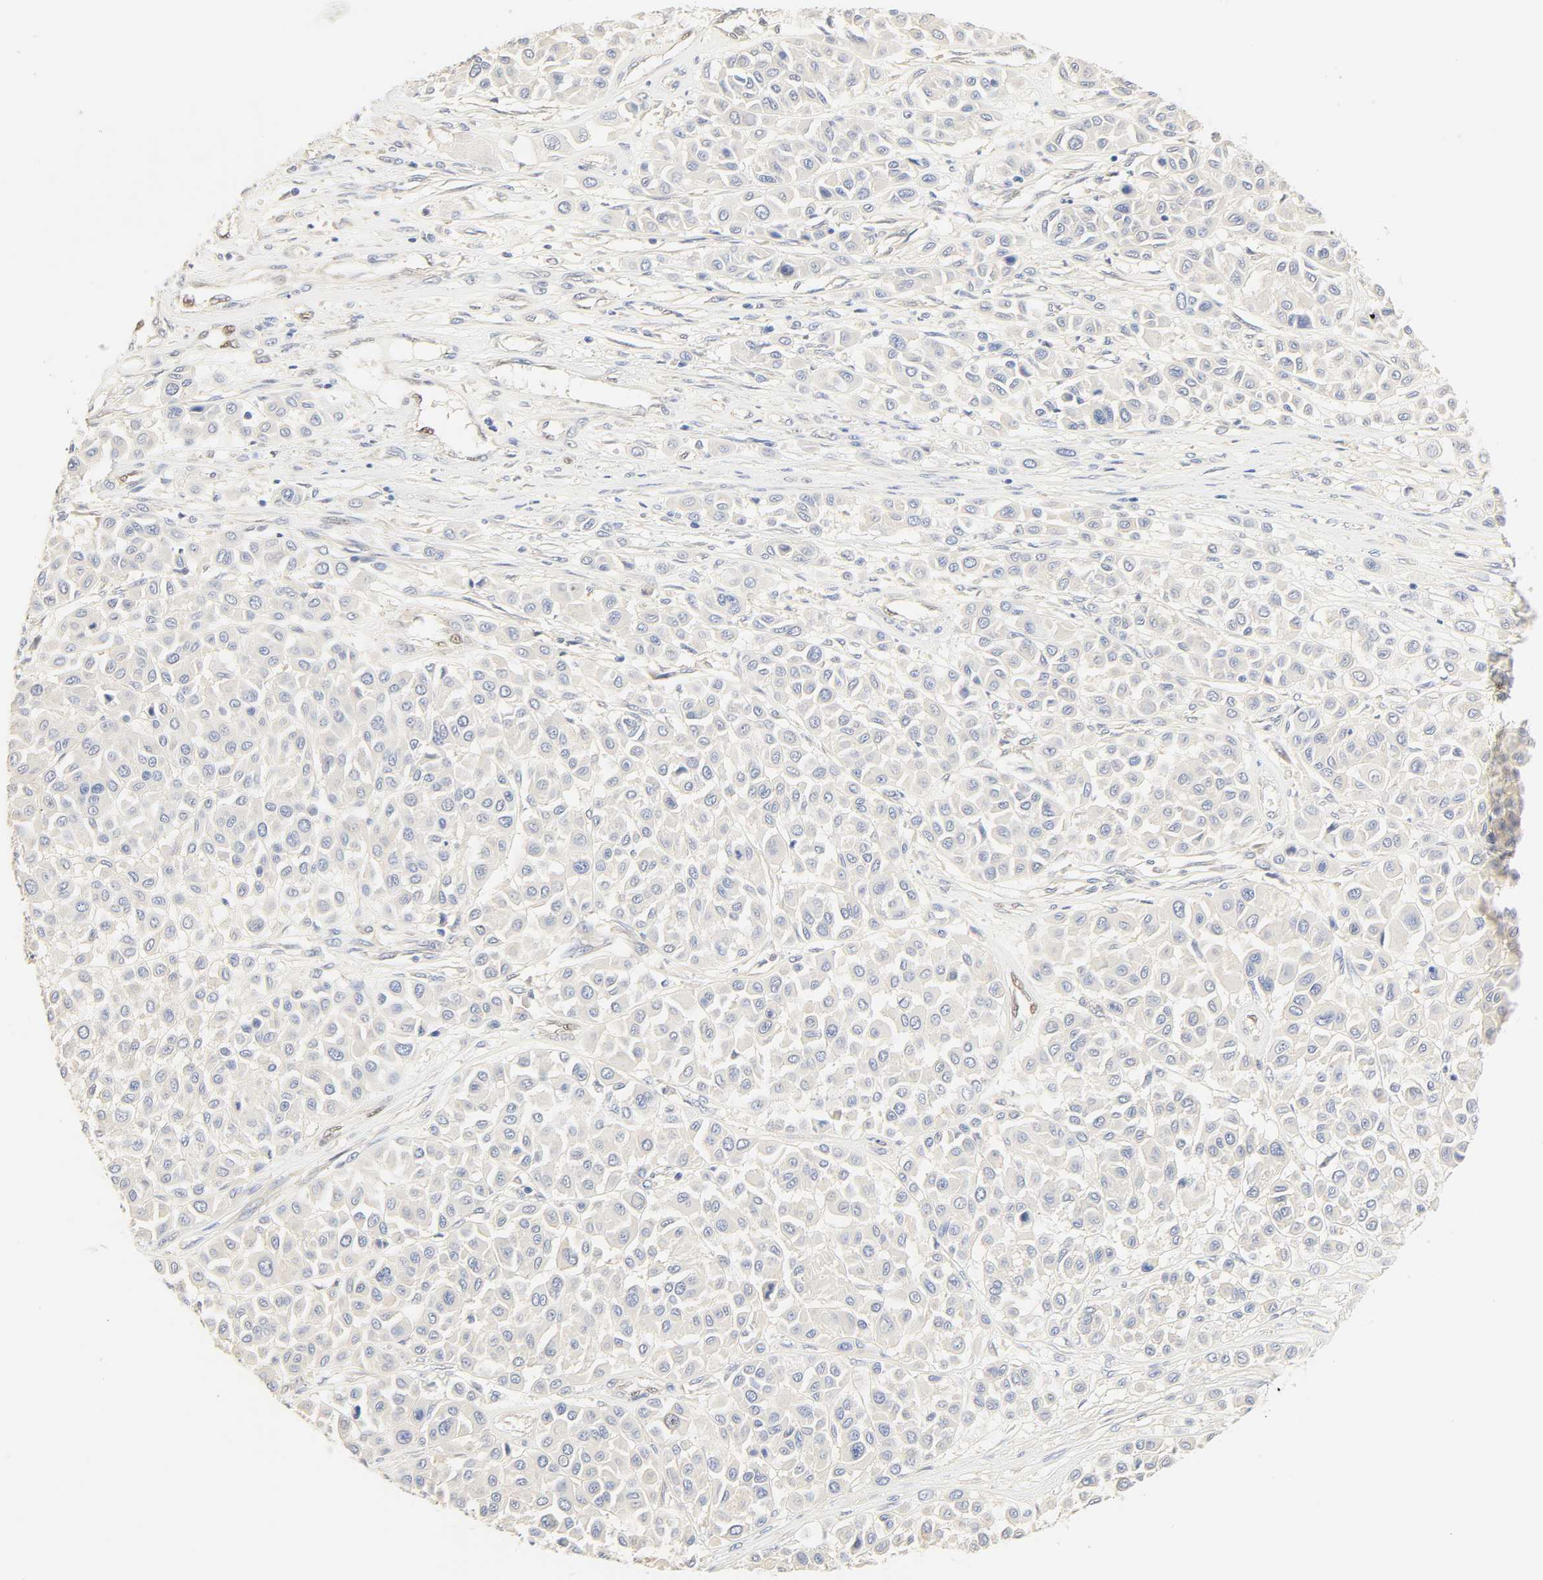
{"staining": {"intensity": "negative", "quantity": "none", "location": "none"}, "tissue": "melanoma", "cell_type": "Tumor cells", "image_type": "cancer", "snomed": [{"axis": "morphology", "description": "Malignant melanoma, Metastatic site"}, {"axis": "topography", "description": "Soft tissue"}], "caption": "The IHC micrograph has no significant expression in tumor cells of malignant melanoma (metastatic site) tissue.", "gene": "BORCS8-MEF2B", "patient": {"sex": "male", "age": 41}}